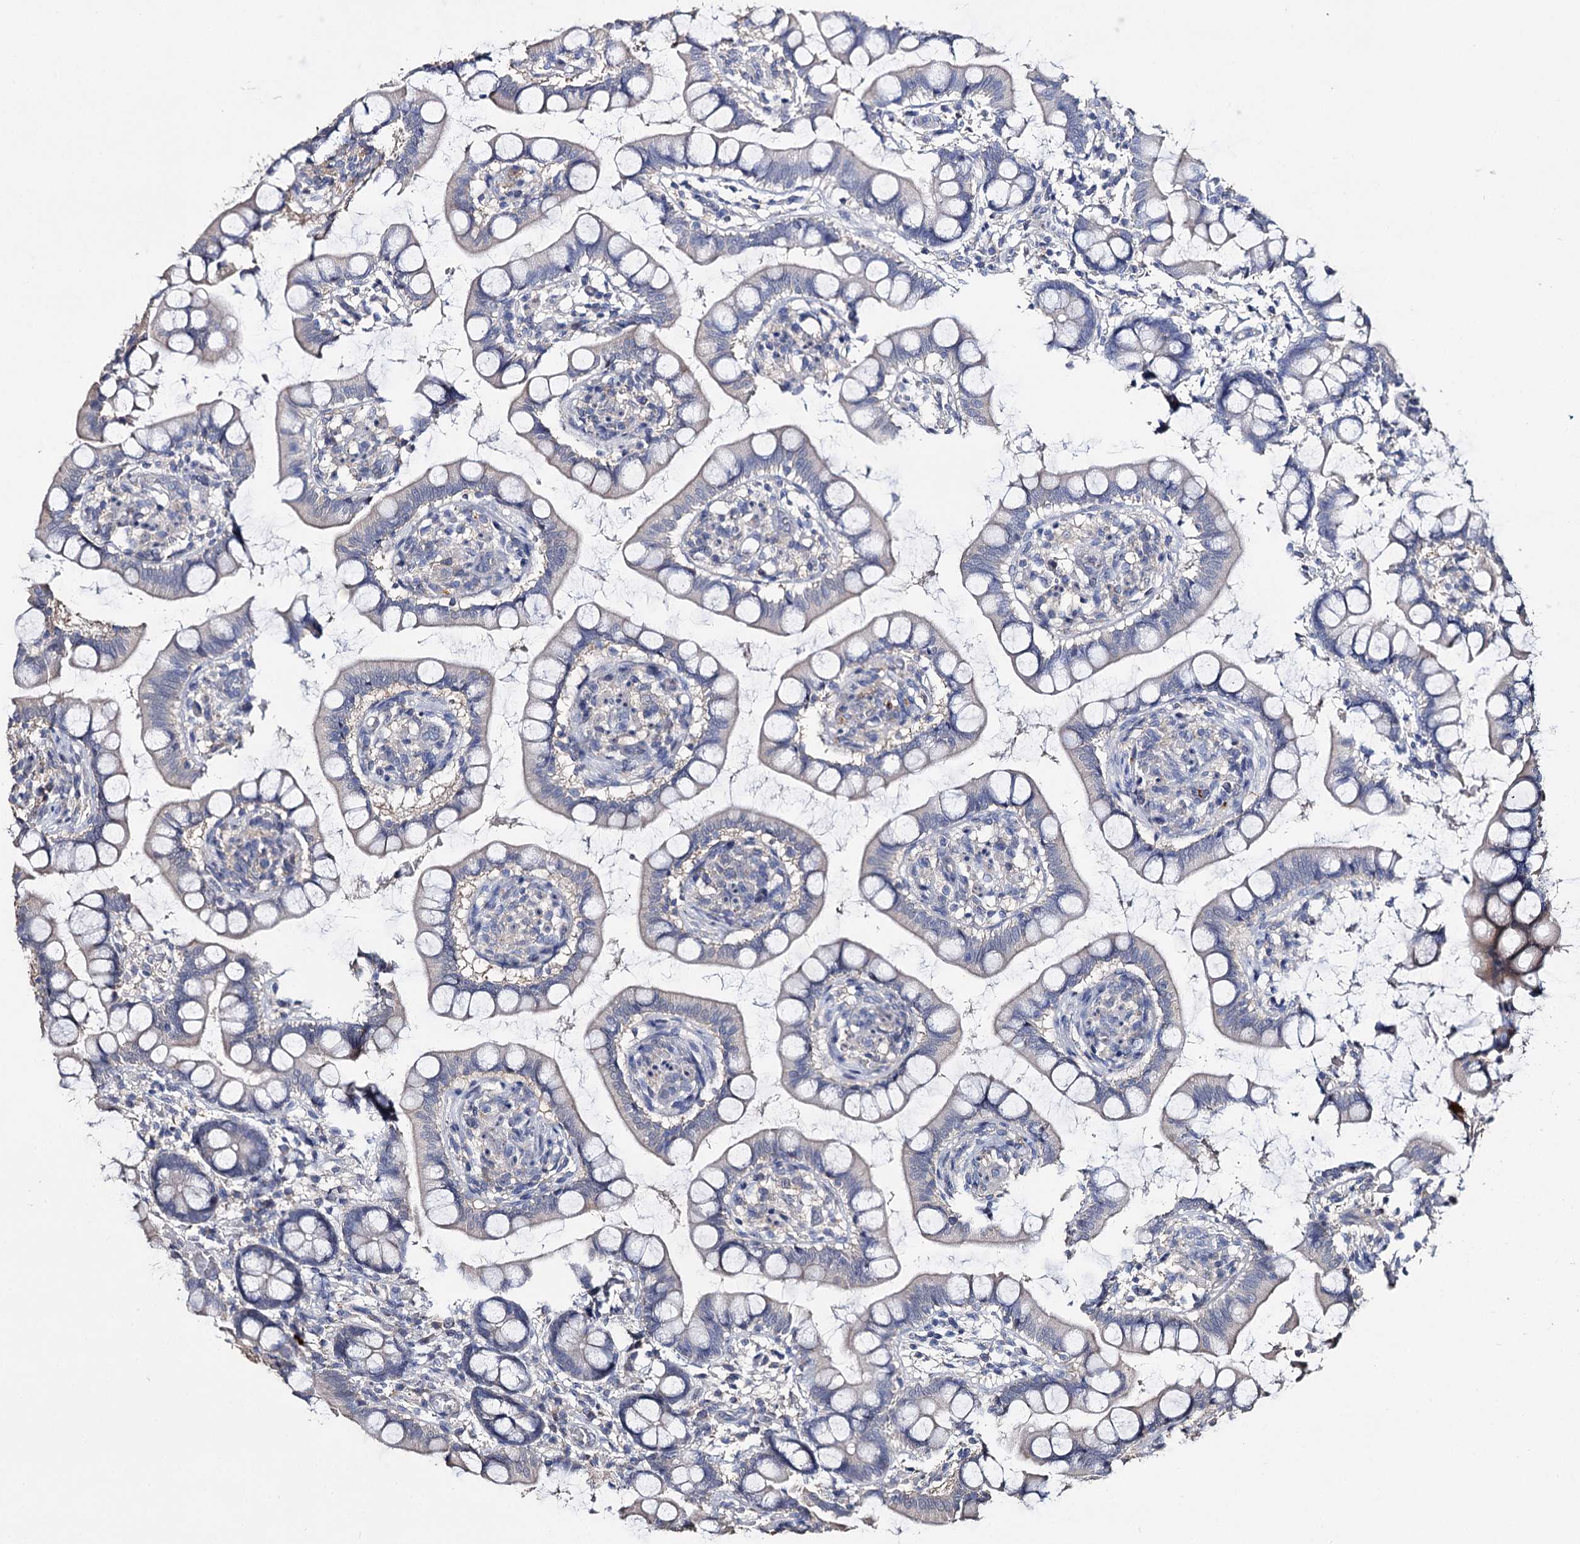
{"staining": {"intensity": "moderate", "quantity": "<25%", "location": "cytoplasmic/membranous"}, "tissue": "small intestine", "cell_type": "Glandular cells", "image_type": "normal", "snomed": [{"axis": "morphology", "description": "Normal tissue, NOS"}, {"axis": "topography", "description": "Small intestine"}], "caption": "A micrograph of human small intestine stained for a protein demonstrates moderate cytoplasmic/membranous brown staining in glandular cells.", "gene": "DNAH6", "patient": {"sex": "male", "age": 52}}